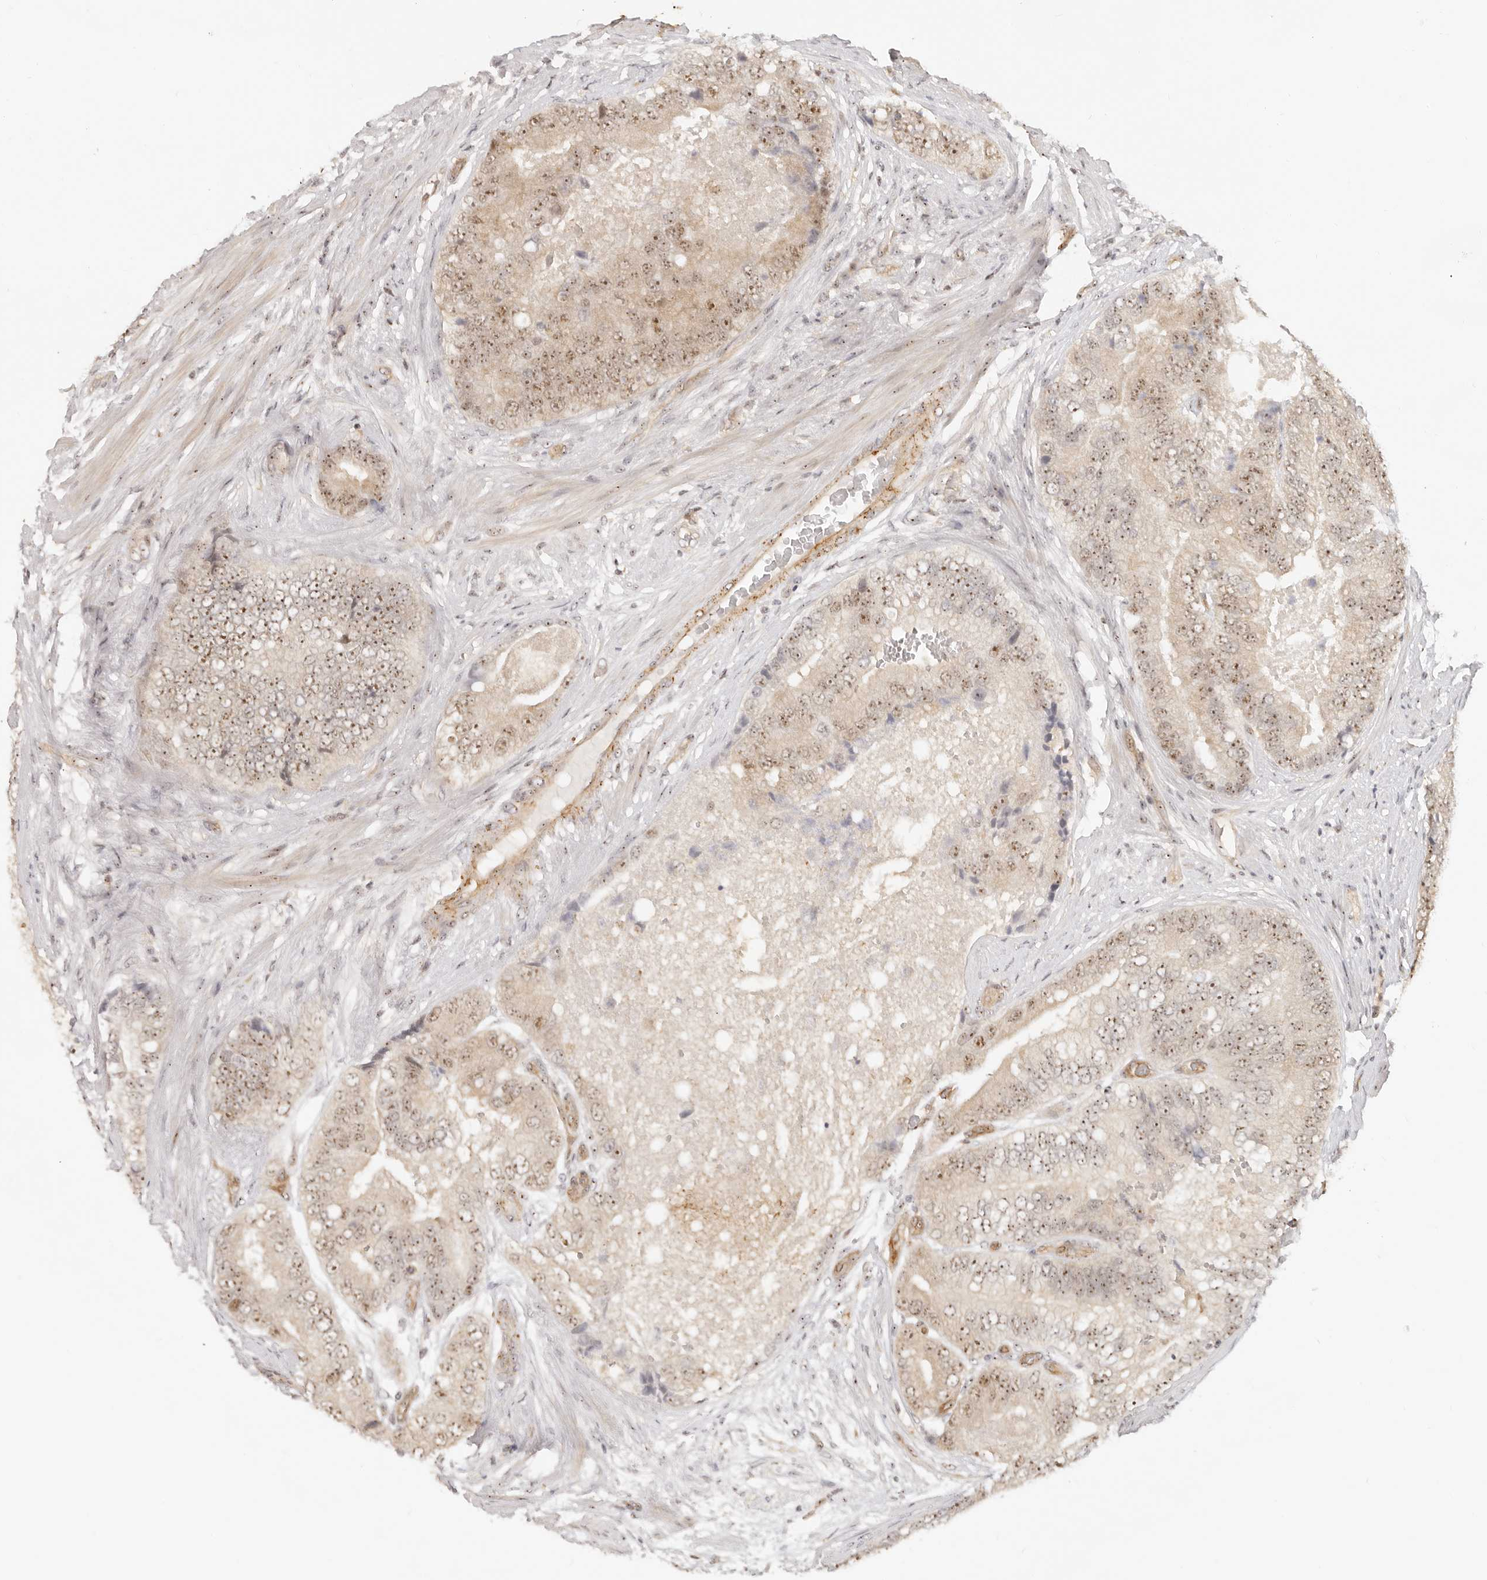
{"staining": {"intensity": "moderate", "quantity": ">75%", "location": "nuclear"}, "tissue": "prostate cancer", "cell_type": "Tumor cells", "image_type": "cancer", "snomed": [{"axis": "morphology", "description": "Adenocarcinoma, High grade"}, {"axis": "topography", "description": "Prostate"}], "caption": "Tumor cells demonstrate moderate nuclear expression in approximately >75% of cells in prostate cancer.", "gene": "BAP1", "patient": {"sex": "male", "age": 70}}